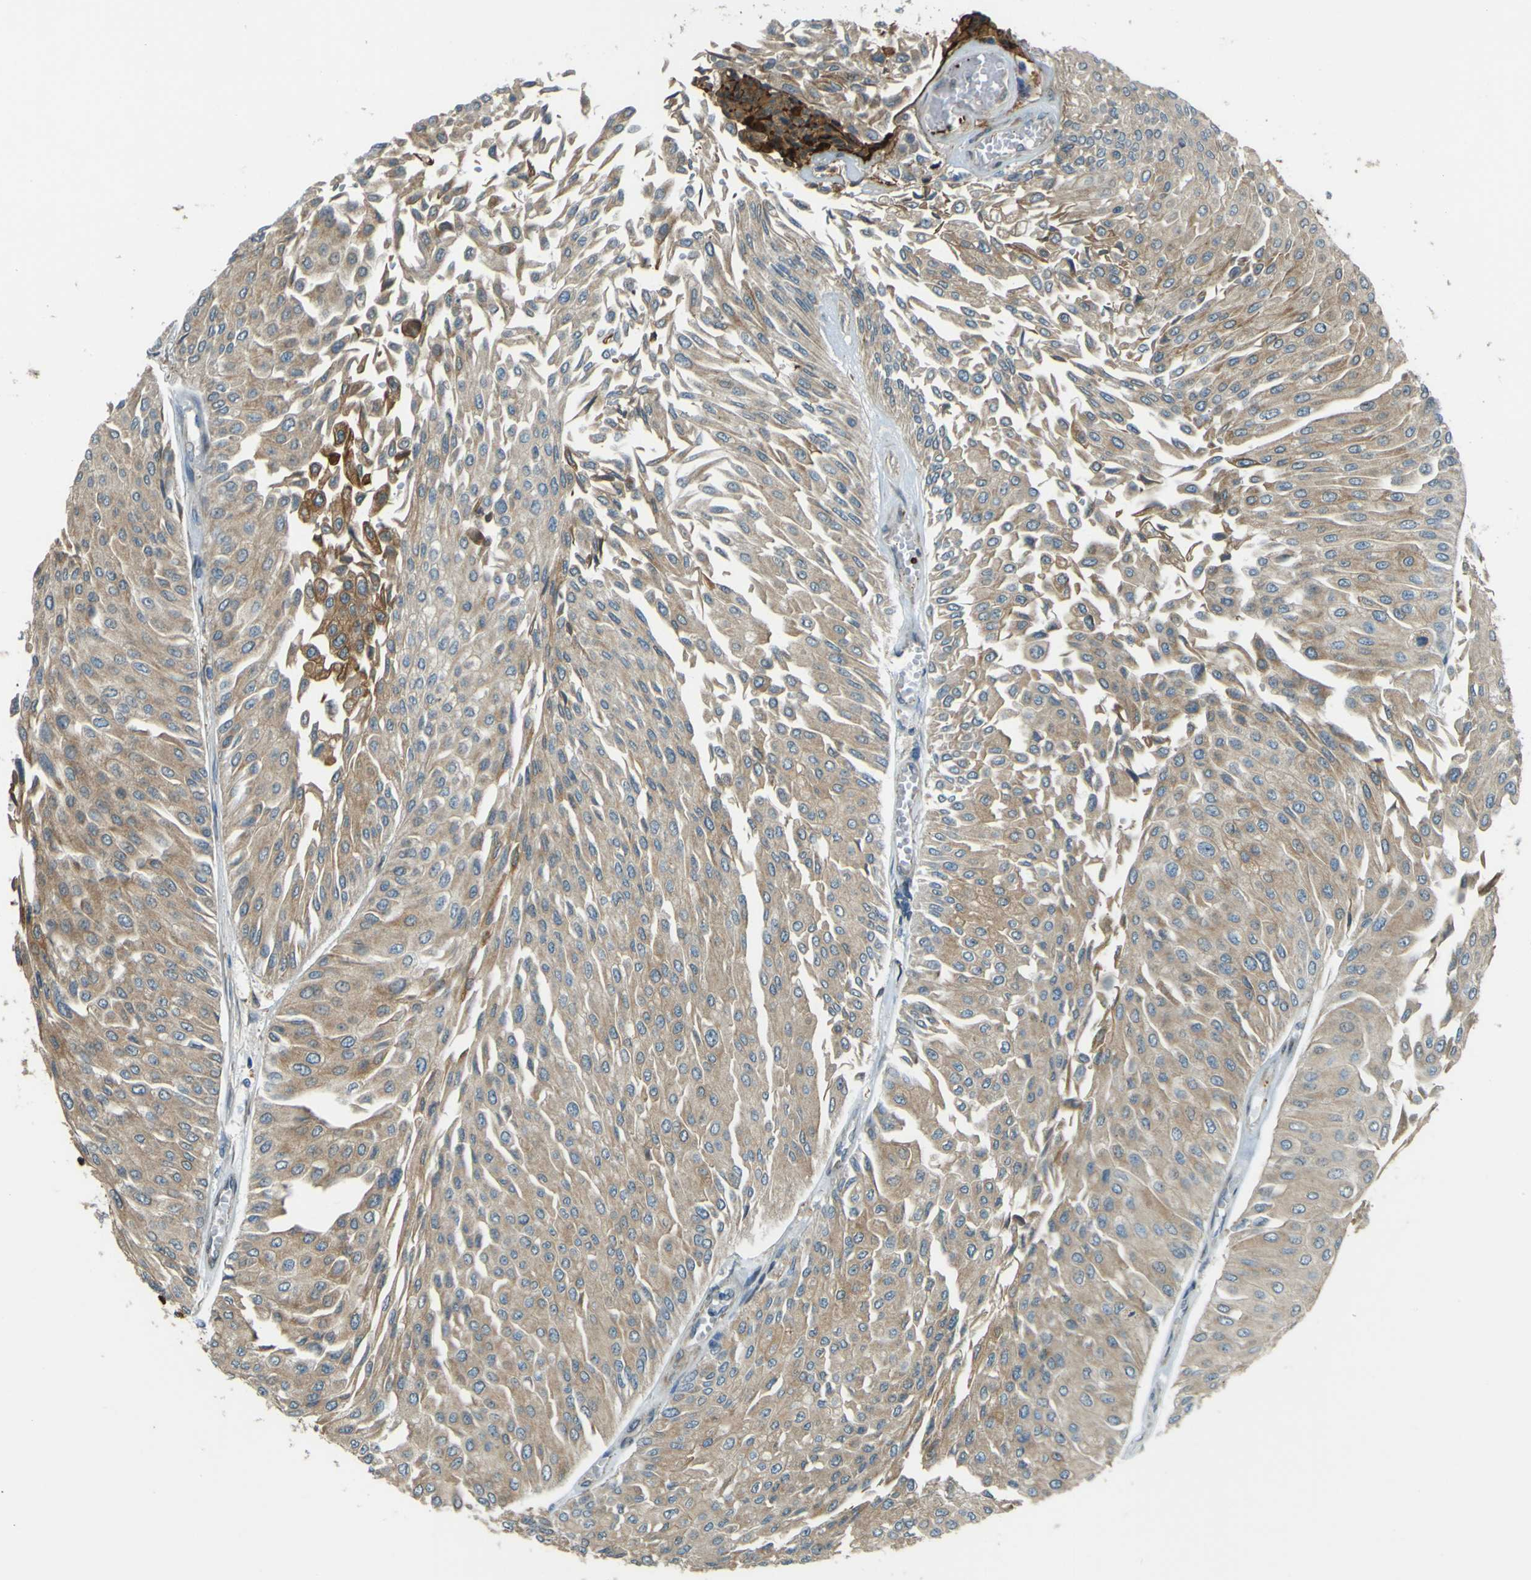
{"staining": {"intensity": "weak", "quantity": ">75%", "location": "cytoplasmic/membranous"}, "tissue": "urothelial cancer", "cell_type": "Tumor cells", "image_type": "cancer", "snomed": [{"axis": "morphology", "description": "Urothelial carcinoma, Low grade"}, {"axis": "topography", "description": "Urinary bladder"}], "caption": "The photomicrograph demonstrates immunohistochemical staining of urothelial cancer. There is weak cytoplasmic/membranous positivity is identified in about >75% of tumor cells.", "gene": "LPCAT1", "patient": {"sex": "male", "age": 67}}